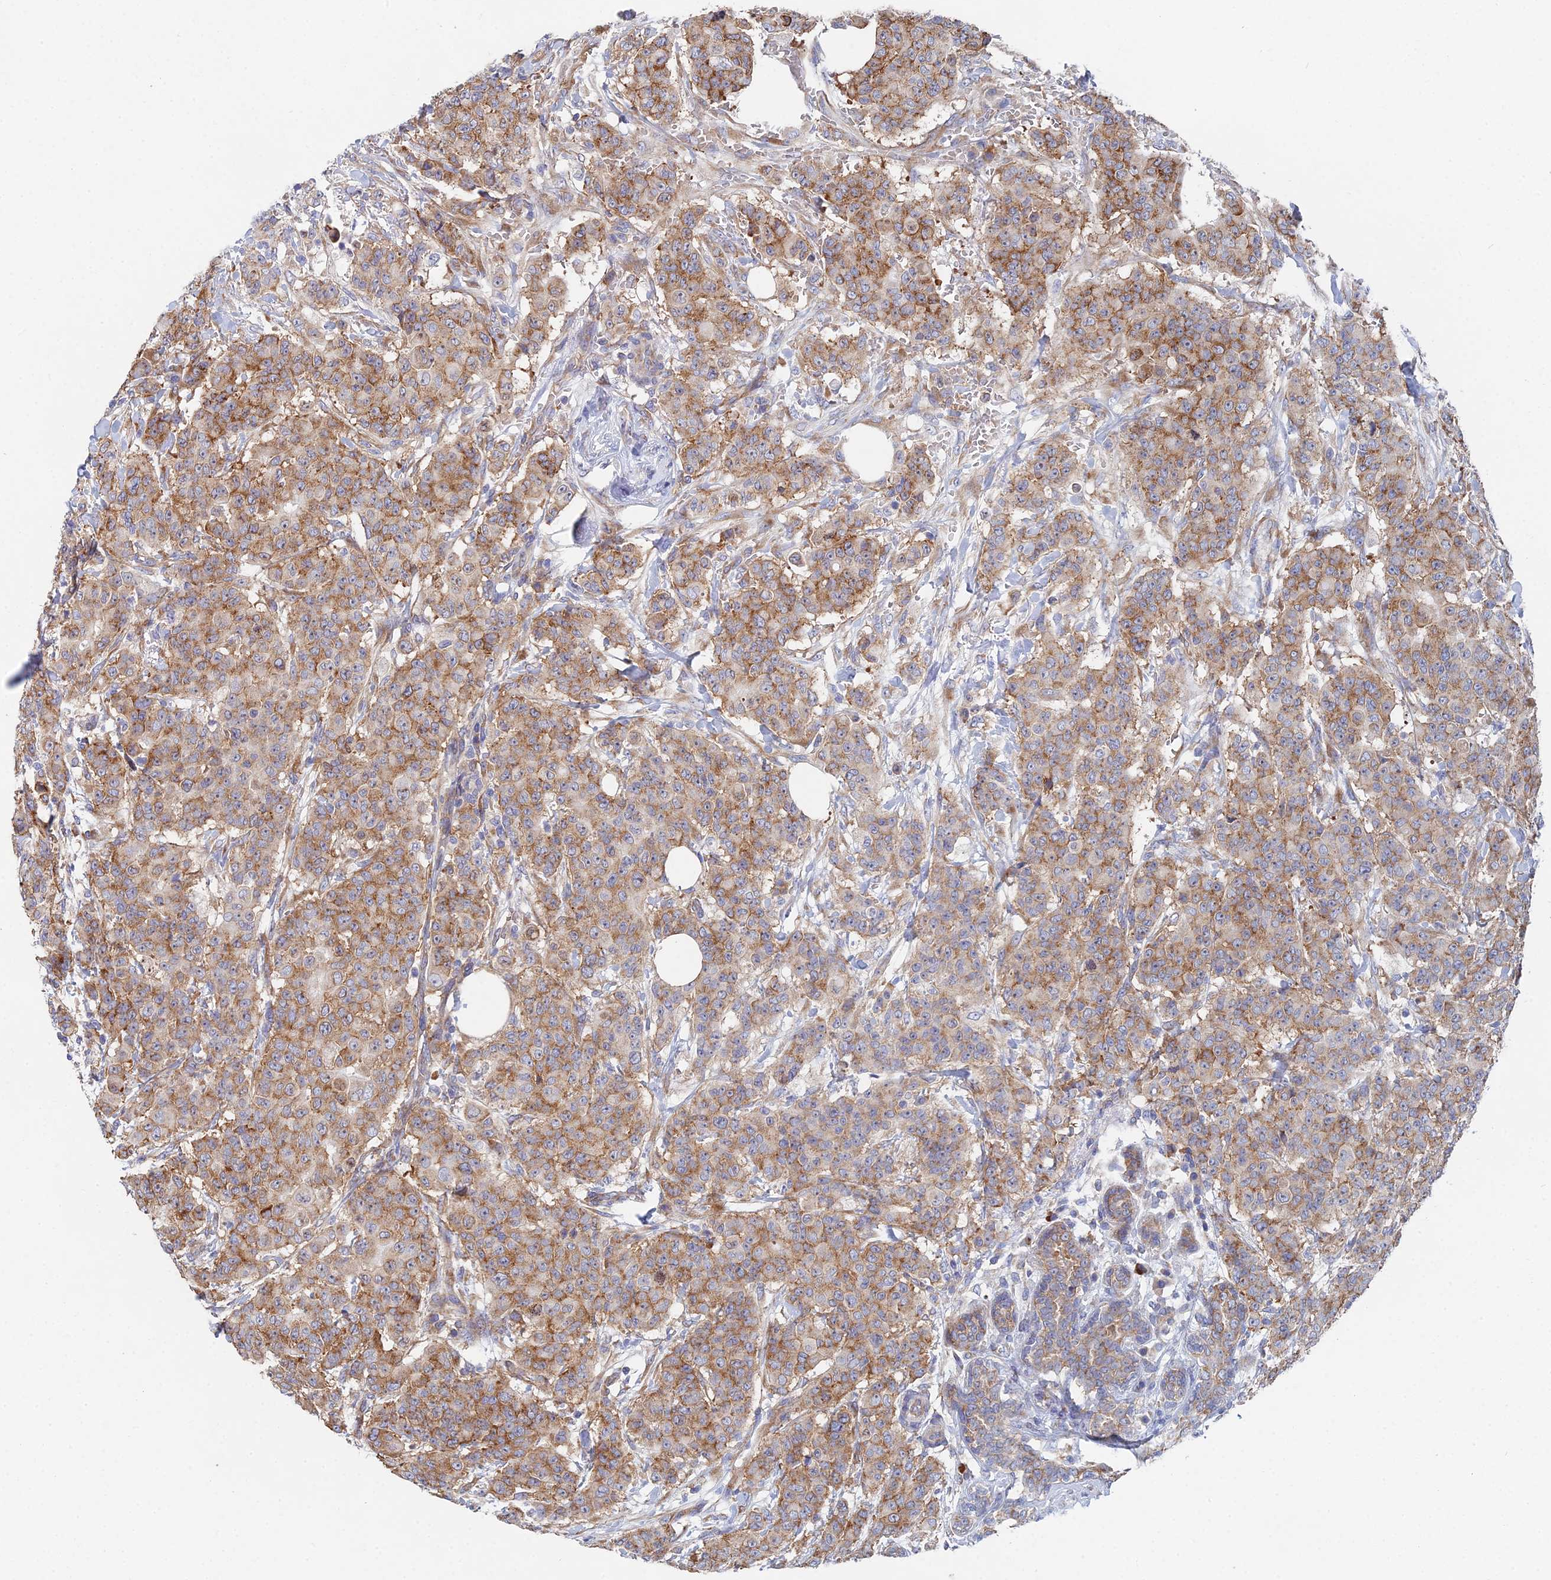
{"staining": {"intensity": "moderate", "quantity": ">75%", "location": "cytoplasmic/membranous"}, "tissue": "breast cancer", "cell_type": "Tumor cells", "image_type": "cancer", "snomed": [{"axis": "morphology", "description": "Duct carcinoma"}, {"axis": "topography", "description": "Breast"}], "caption": "A brown stain highlights moderate cytoplasmic/membranous expression of a protein in human breast cancer (invasive ductal carcinoma) tumor cells.", "gene": "ELOF1", "patient": {"sex": "female", "age": 40}}